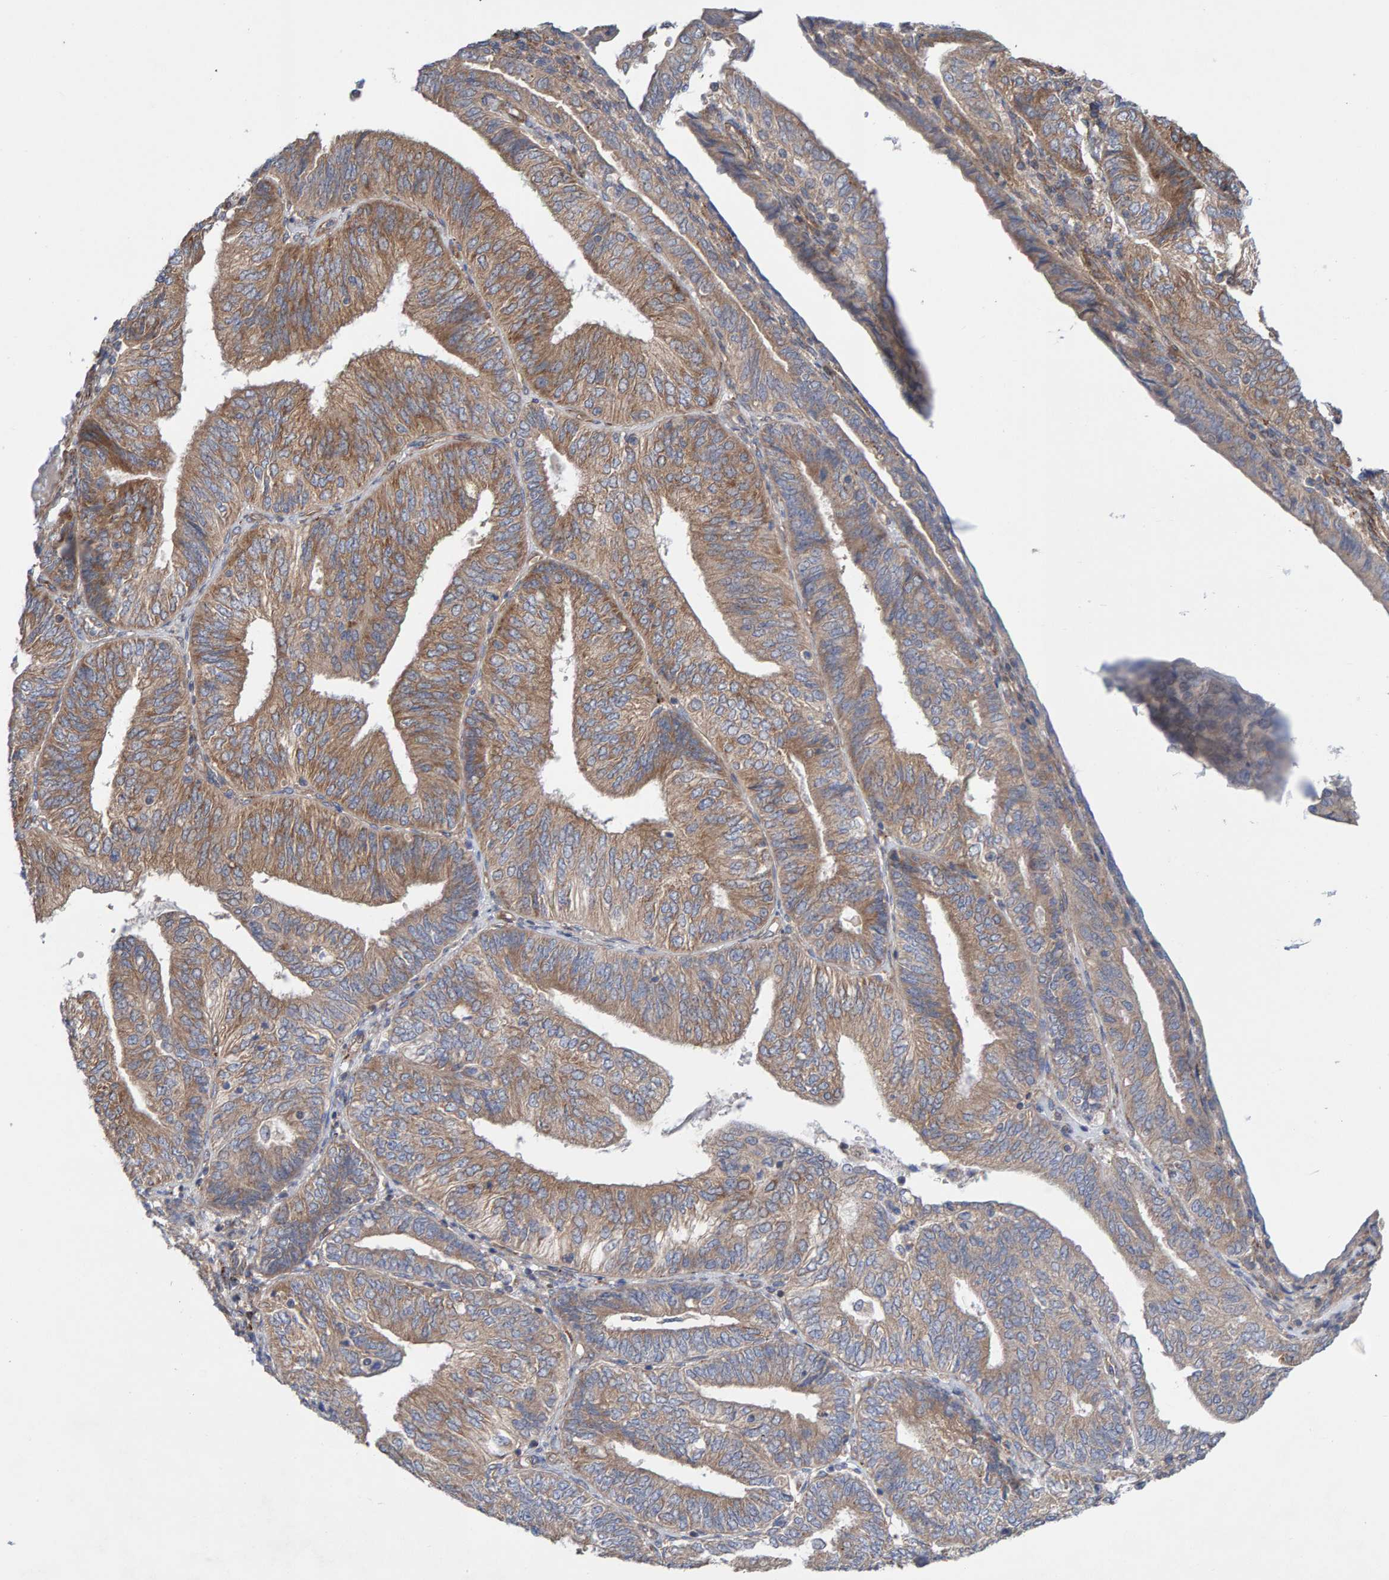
{"staining": {"intensity": "moderate", "quantity": "25%-75%", "location": "cytoplasmic/membranous"}, "tissue": "endometrial cancer", "cell_type": "Tumor cells", "image_type": "cancer", "snomed": [{"axis": "morphology", "description": "Adenocarcinoma, NOS"}, {"axis": "topography", "description": "Endometrium"}], "caption": "About 25%-75% of tumor cells in human adenocarcinoma (endometrial) demonstrate moderate cytoplasmic/membranous protein expression as visualized by brown immunohistochemical staining.", "gene": "CDK5RAP3", "patient": {"sex": "female", "age": 58}}